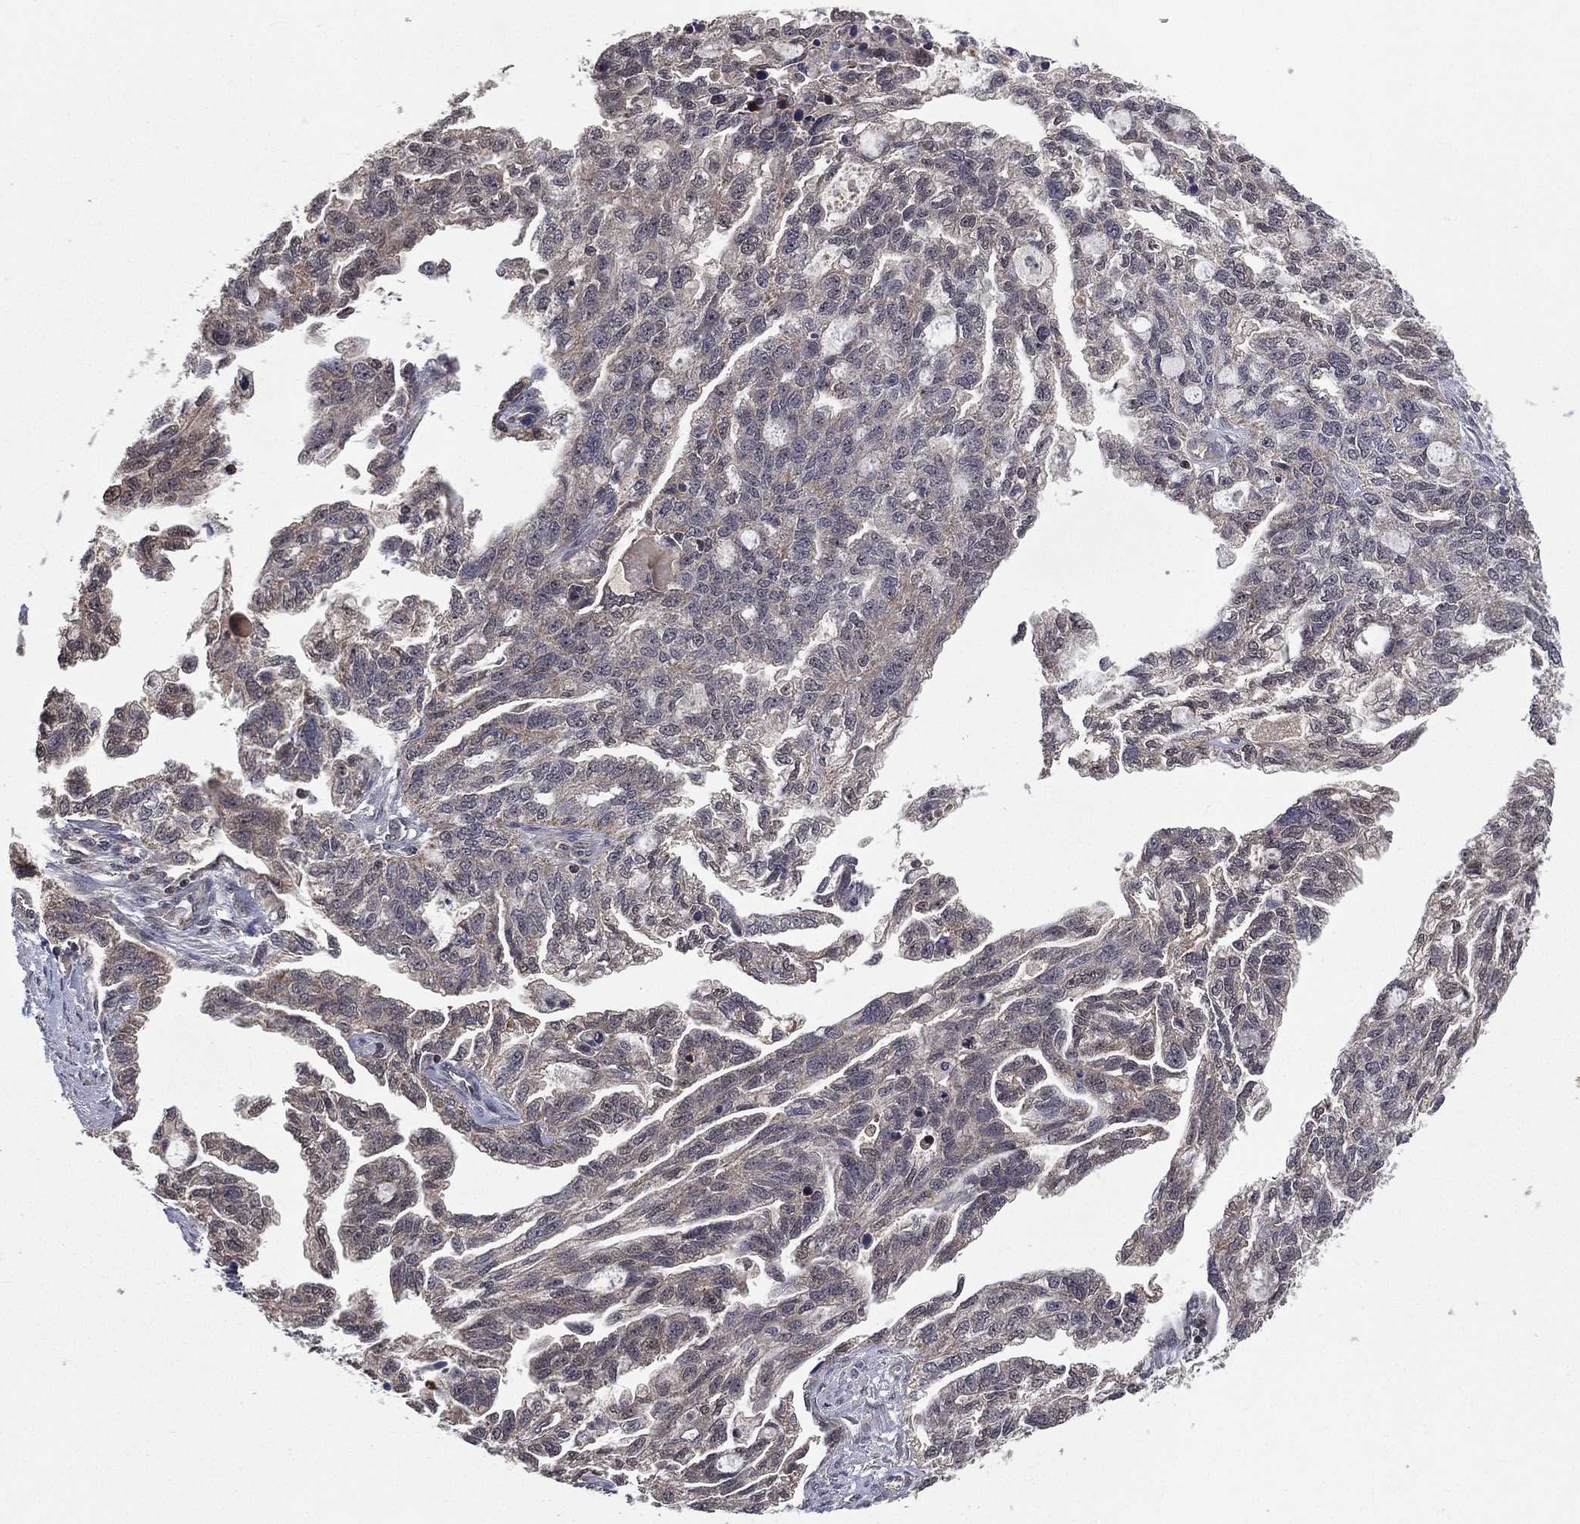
{"staining": {"intensity": "negative", "quantity": "none", "location": "none"}, "tissue": "ovarian cancer", "cell_type": "Tumor cells", "image_type": "cancer", "snomed": [{"axis": "morphology", "description": "Cystadenocarcinoma, serous, NOS"}, {"axis": "topography", "description": "Ovary"}], "caption": "High magnification brightfield microscopy of serous cystadenocarcinoma (ovarian) stained with DAB (brown) and counterstained with hematoxylin (blue): tumor cells show no significant staining.", "gene": "NELFCD", "patient": {"sex": "female", "age": 51}}